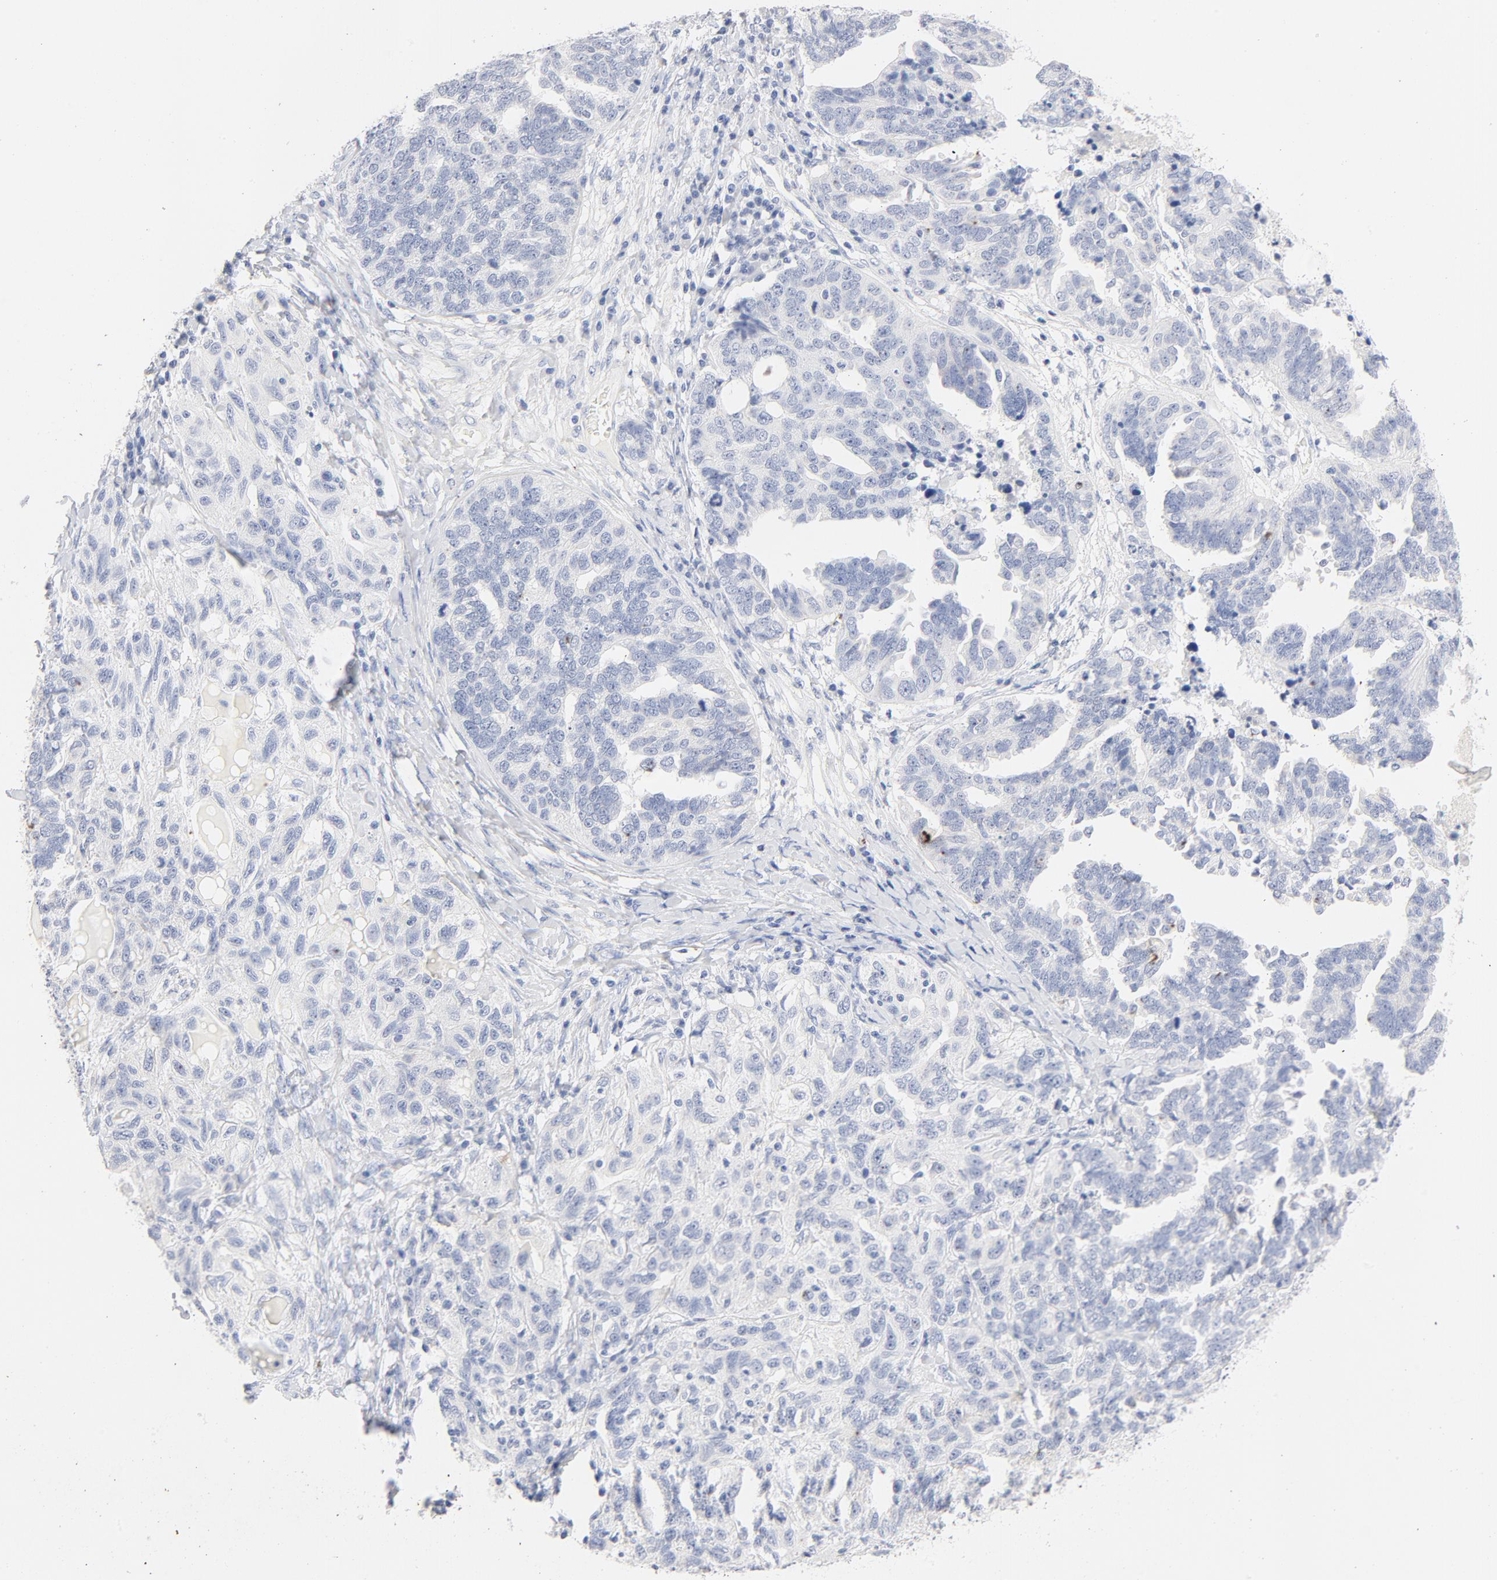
{"staining": {"intensity": "negative", "quantity": "none", "location": "none"}, "tissue": "ovarian cancer", "cell_type": "Tumor cells", "image_type": "cancer", "snomed": [{"axis": "morphology", "description": "Cystadenocarcinoma, serous, NOS"}, {"axis": "topography", "description": "Ovary"}], "caption": "A photomicrograph of human ovarian cancer is negative for staining in tumor cells.", "gene": "FGFR3", "patient": {"sex": "female", "age": 82}}